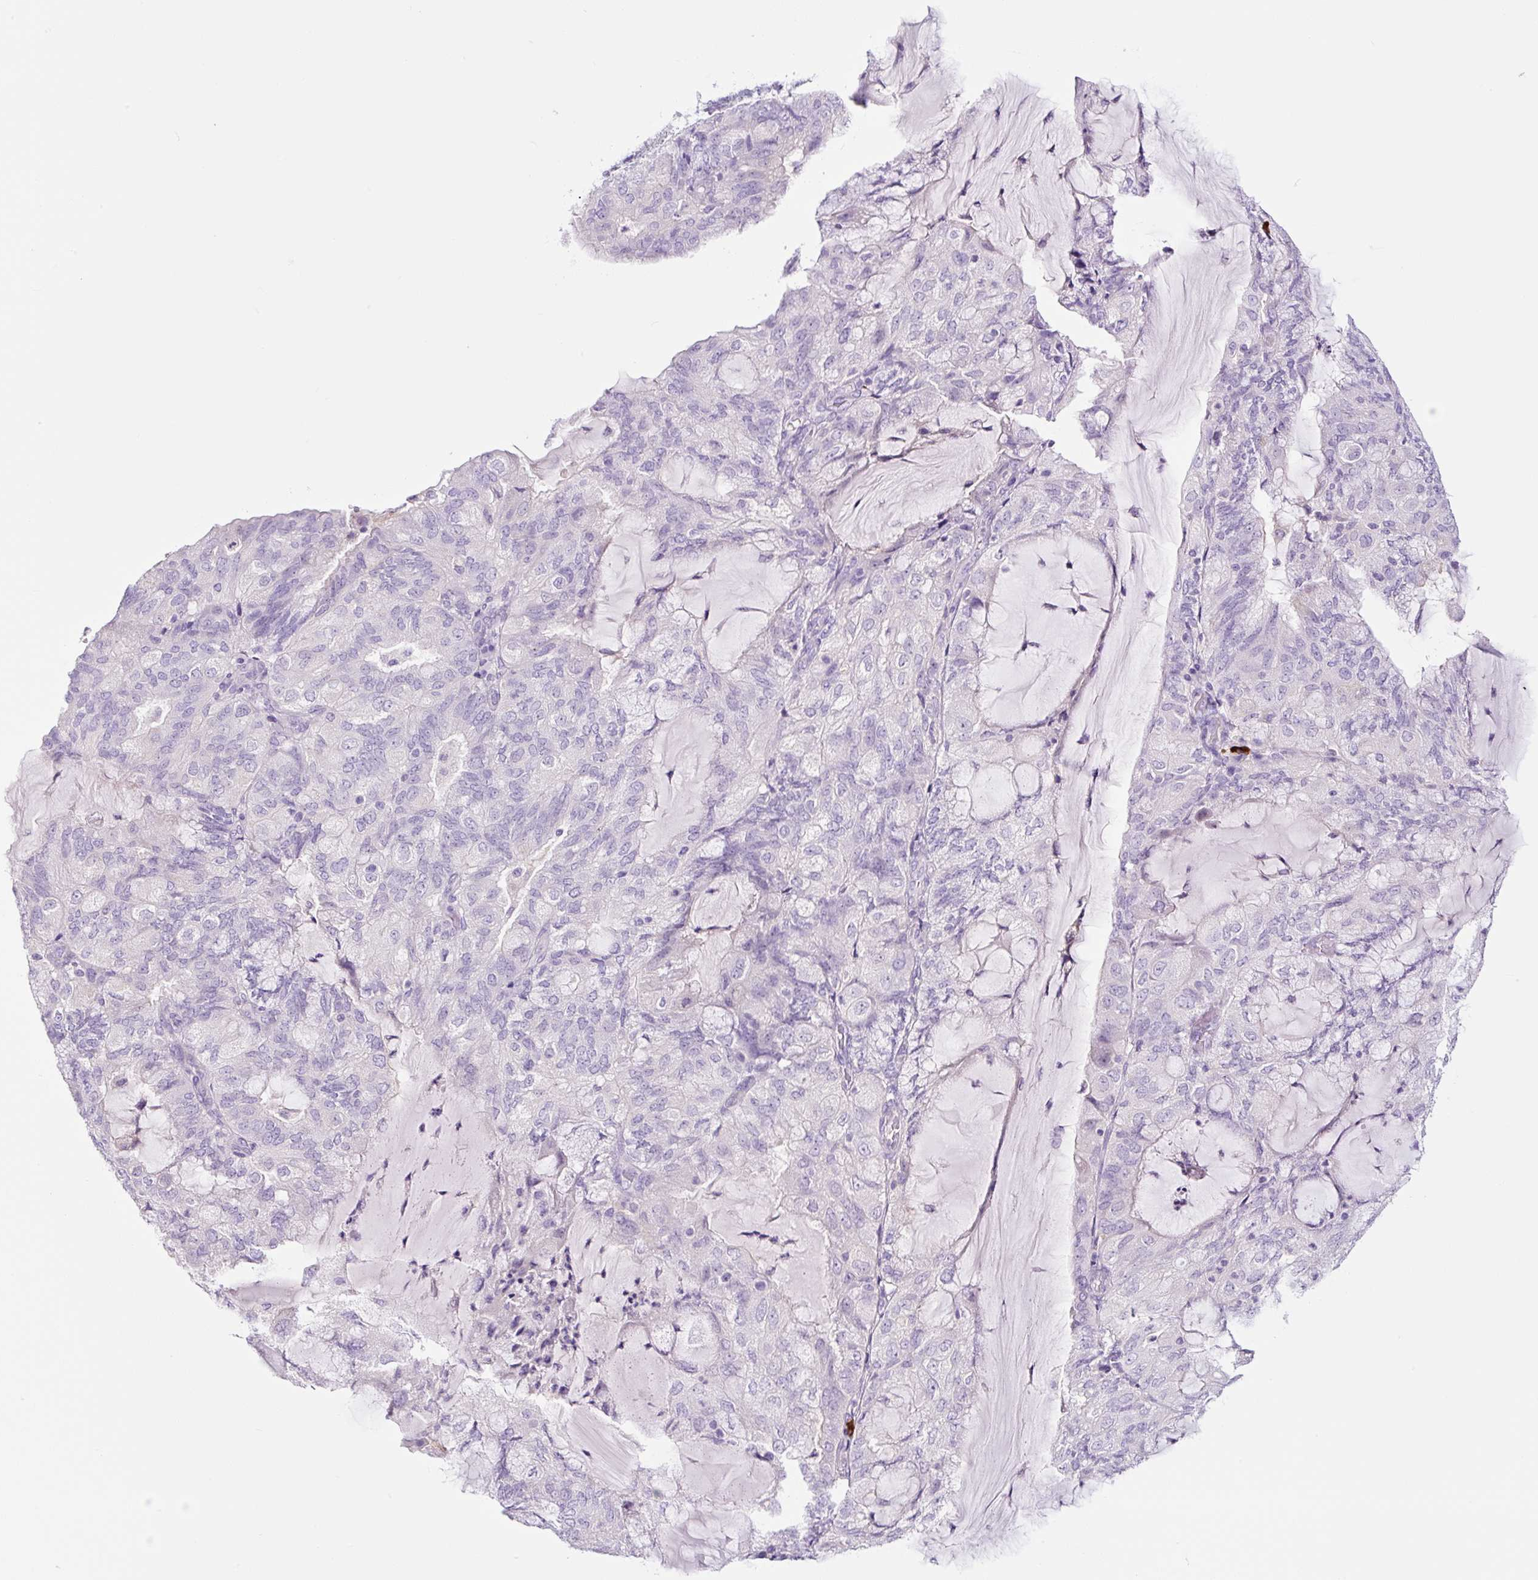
{"staining": {"intensity": "negative", "quantity": "none", "location": "none"}, "tissue": "endometrial cancer", "cell_type": "Tumor cells", "image_type": "cancer", "snomed": [{"axis": "morphology", "description": "Adenocarcinoma, NOS"}, {"axis": "topography", "description": "Endometrium"}], "caption": "Tumor cells show no significant staining in adenocarcinoma (endometrial). (DAB (3,3'-diaminobenzidine) IHC visualized using brightfield microscopy, high magnification).", "gene": "RNF212B", "patient": {"sex": "female", "age": 81}}